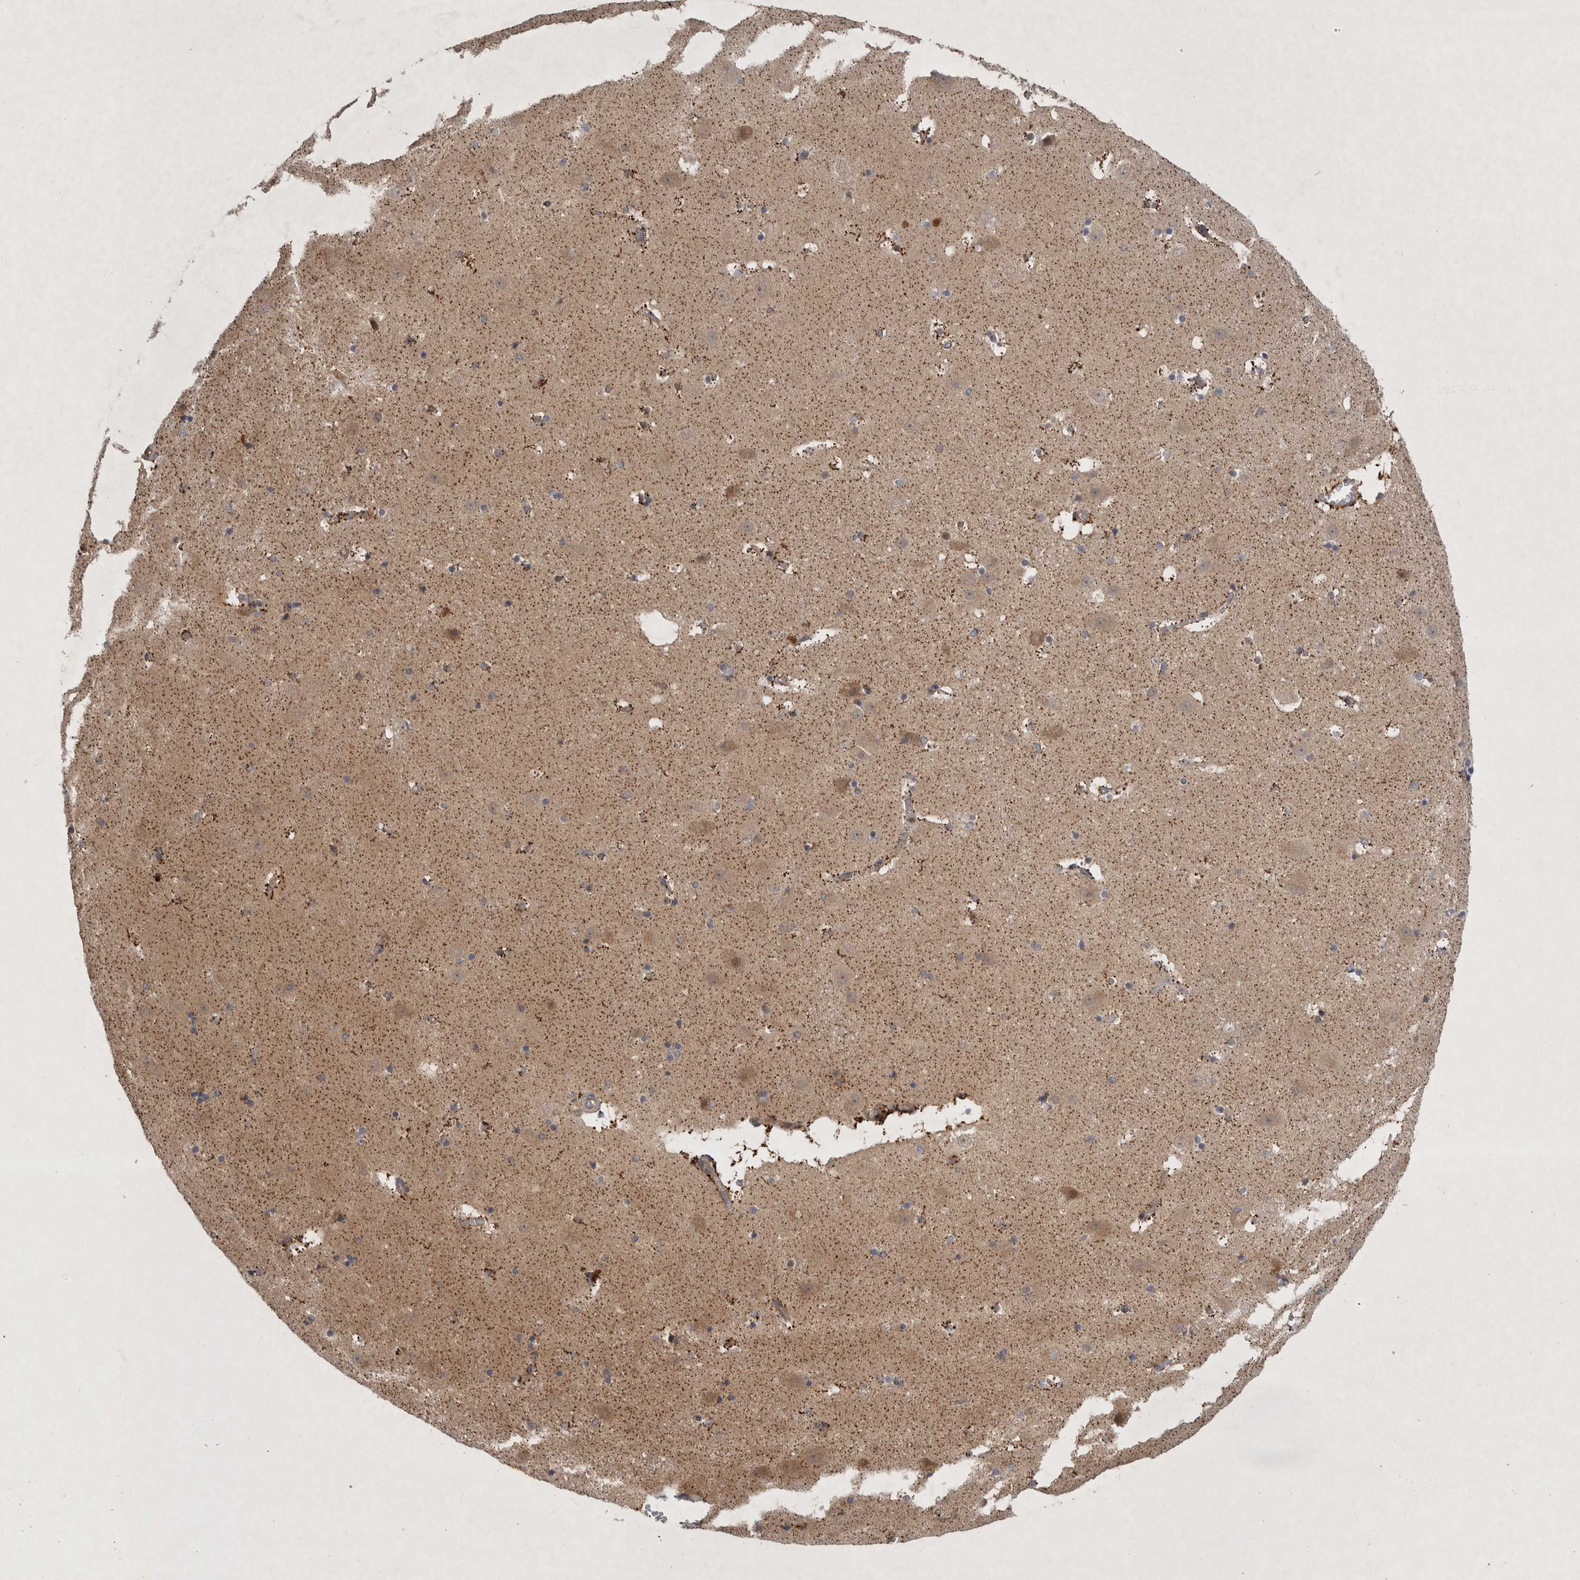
{"staining": {"intensity": "moderate", "quantity": "25%-75%", "location": "cytoplasmic/membranous"}, "tissue": "hippocampus", "cell_type": "Glial cells", "image_type": "normal", "snomed": [{"axis": "morphology", "description": "Normal tissue, NOS"}, {"axis": "topography", "description": "Hippocampus"}], "caption": "Immunohistochemistry of normal human hippocampus exhibits medium levels of moderate cytoplasmic/membranous staining in approximately 25%-75% of glial cells.", "gene": "PDCD2", "patient": {"sex": "male", "age": 45}}